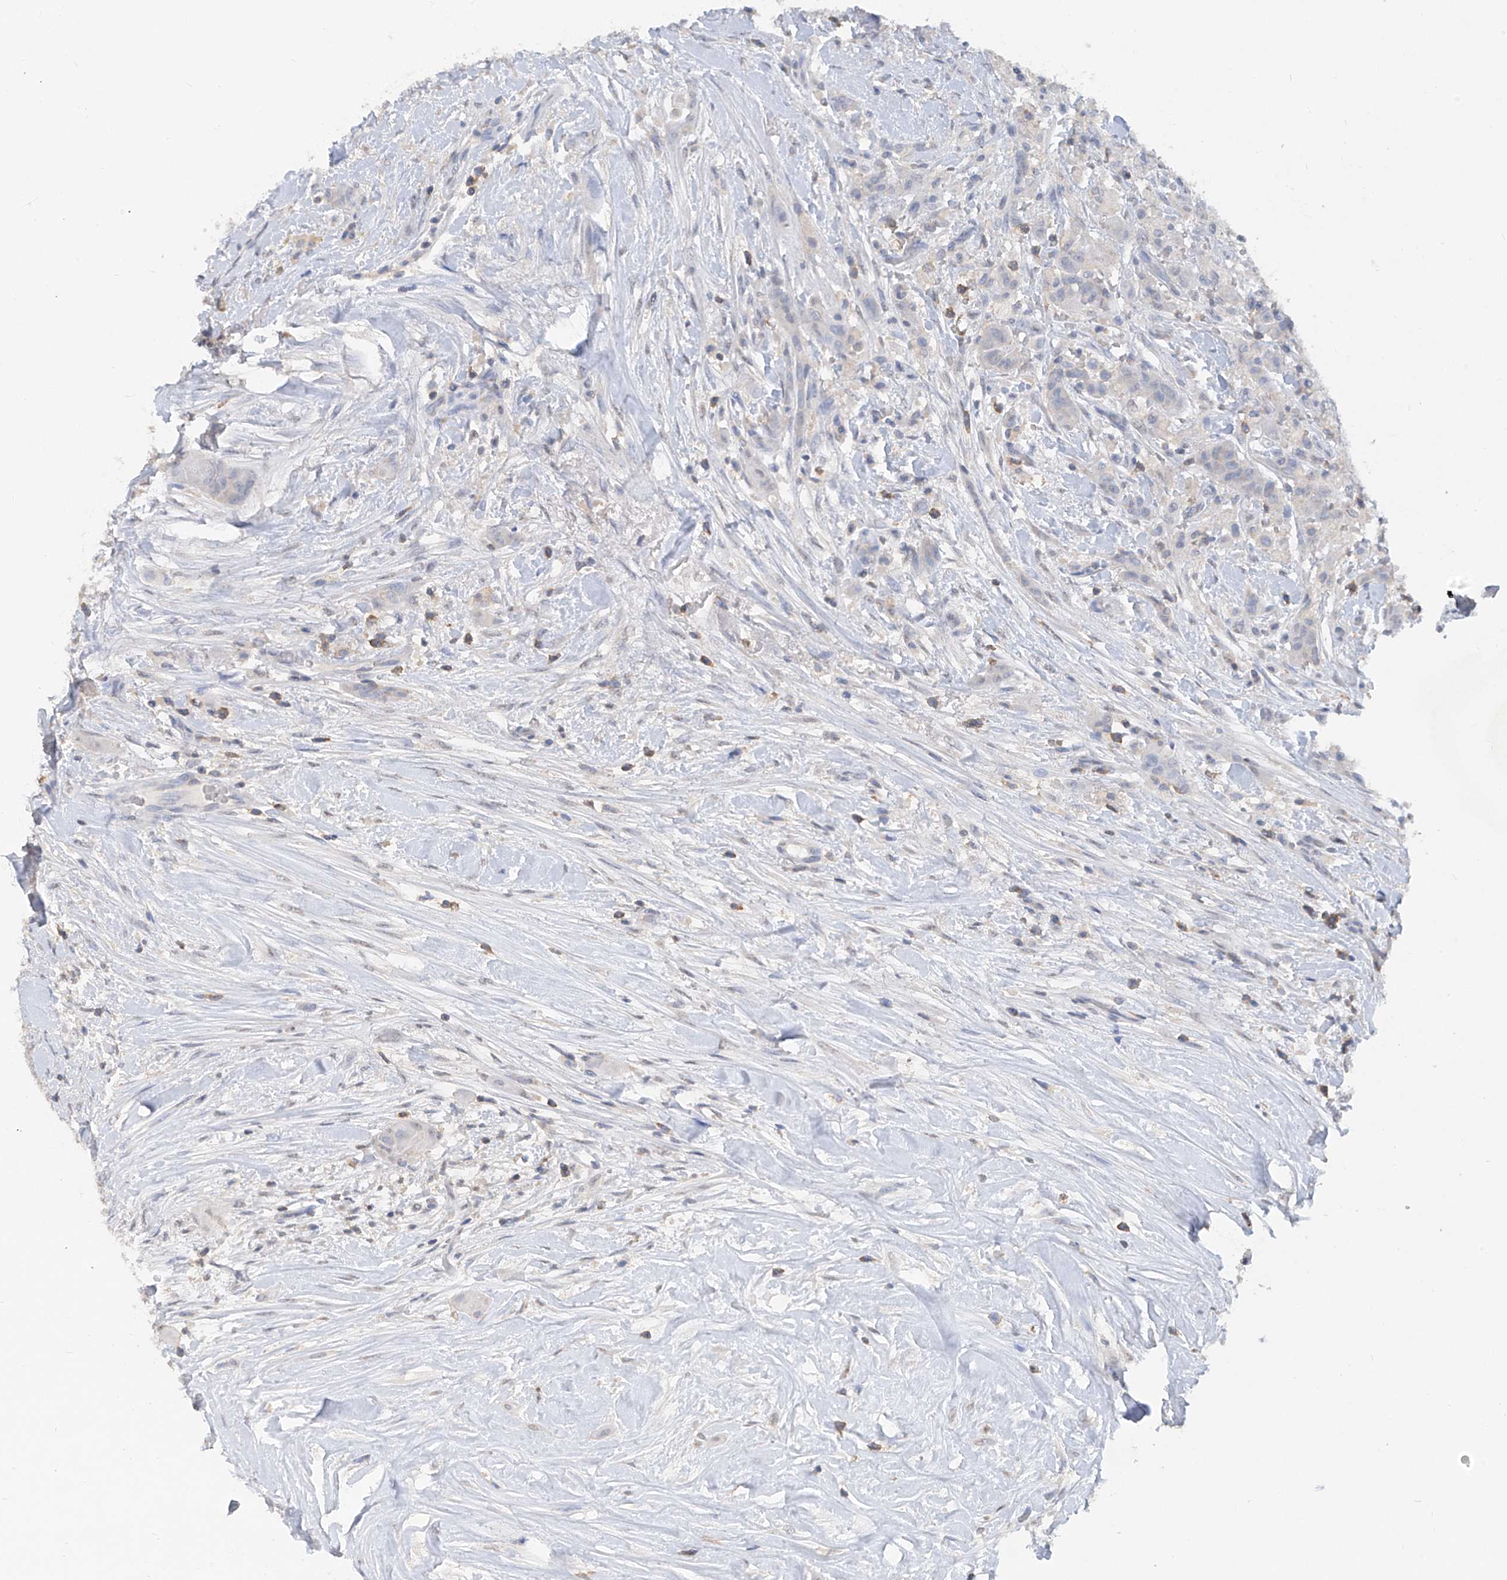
{"staining": {"intensity": "negative", "quantity": "none", "location": "none"}, "tissue": "thyroid cancer", "cell_type": "Tumor cells", "image_type": "cancer", "snomed": [{"axis": "morphology", "description": "Papillary adenocarcinoma, NOS"}, {"axis": "topography", "description": "Thyroid gland"}], "caption": "An immunohistochemistry micrograph of thyroid cancer is shown. There is no staining in tumor cells of thyroid cancer. (DAB (3,3'-diaminobenzidine) immunohistochemistry (IHC), high magnification).", "gene": "HAS3", "patient": {"sex": "female", "age": 59}}